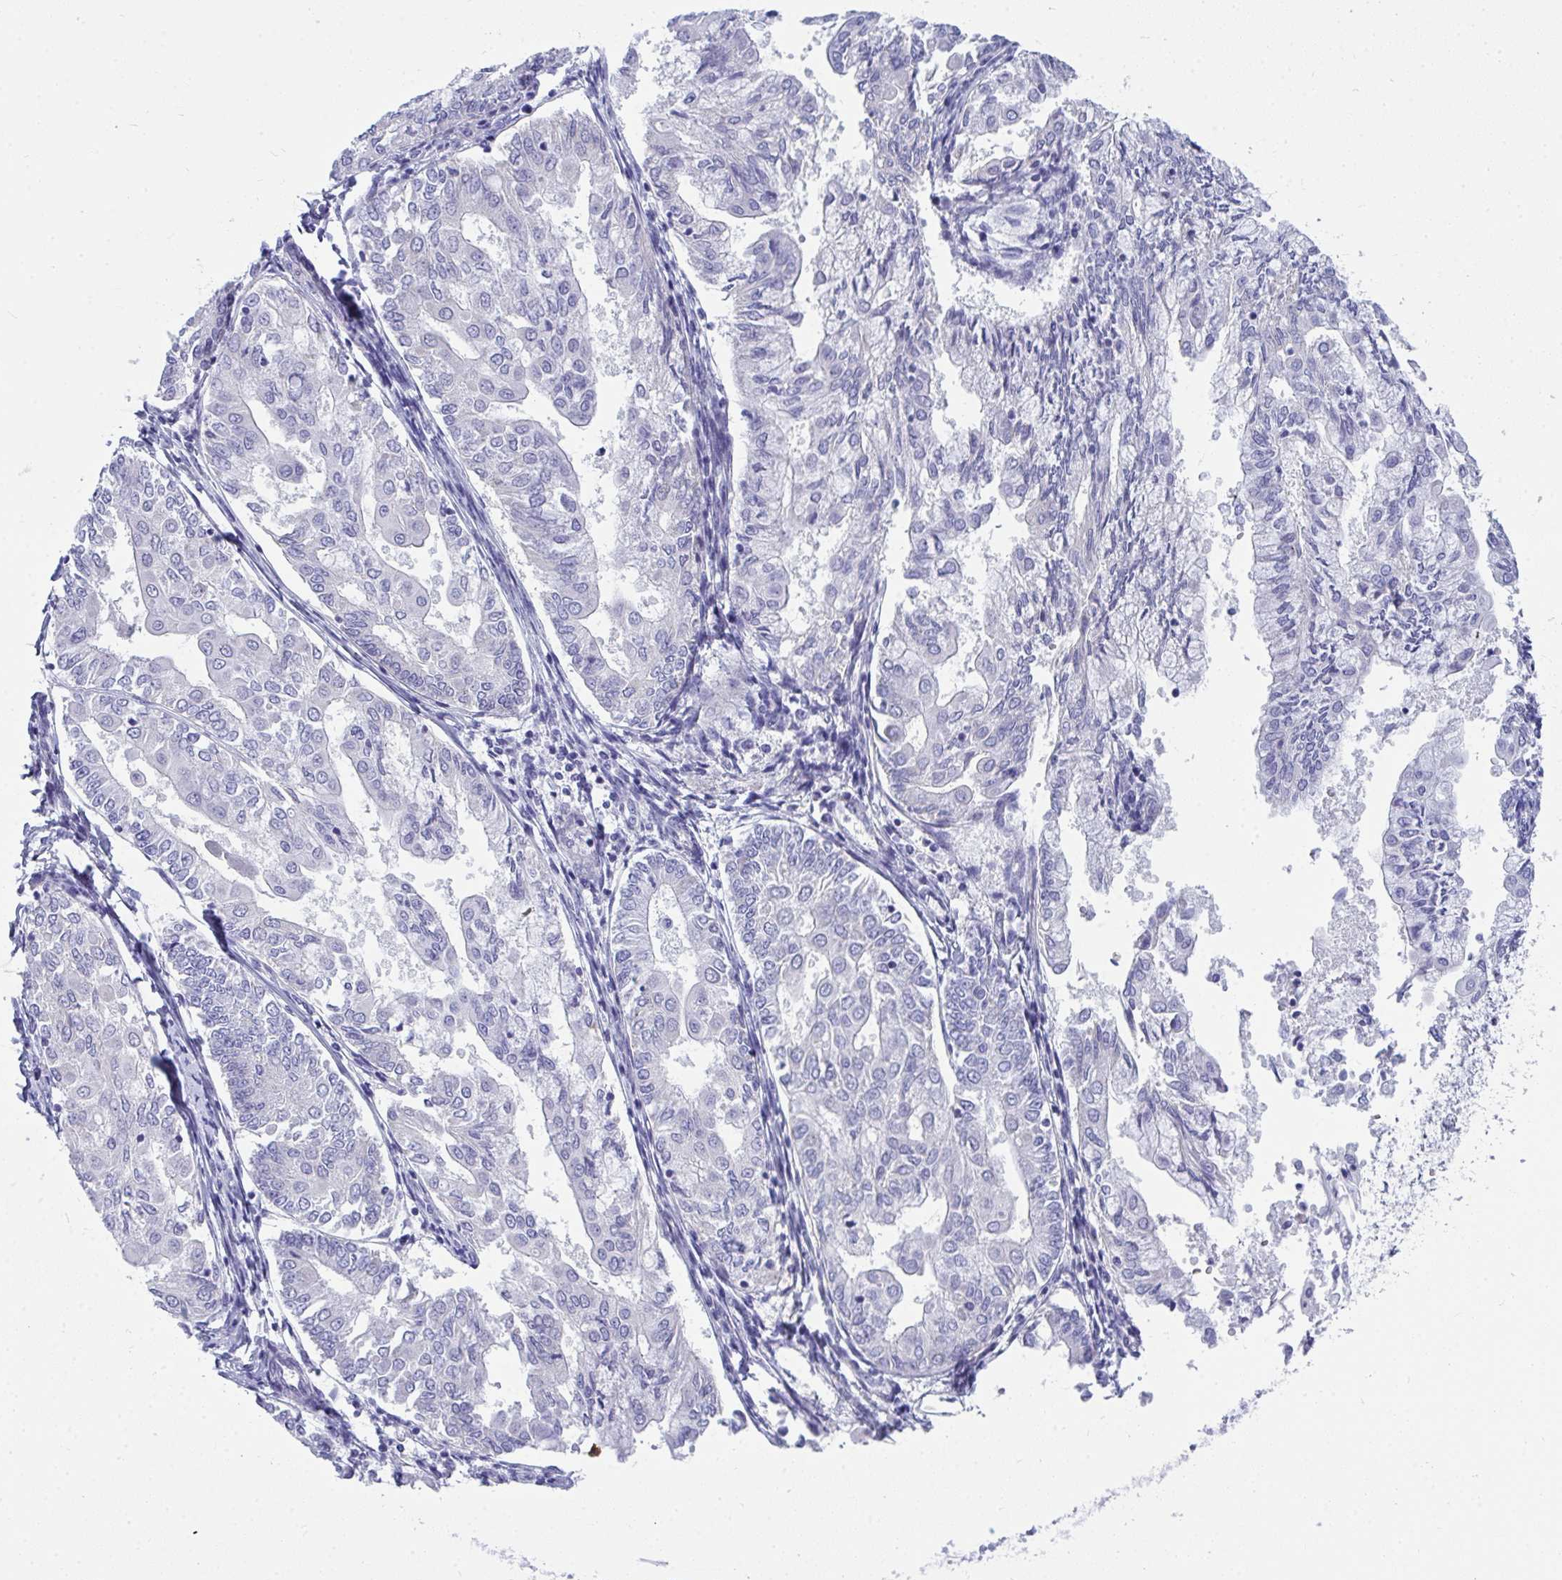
{"staining": {"intensity": "negative", "quantity": "none", "location": "none"}, "tissue": "endometrial cancer", "cell_type": "Tumor cells", "image_type": "cancer", "snomed": [{"axis": "morphology", "description": "Adenocarcinoma, NOS"}, {"axis": "topography", "description": "Endometrium"}], "caption": "Immunohistochemical staining of human adenocarcinoma (endometrial) demonstrates no significant staining in tumor cells. (Immunohistochemistry (ihc), brightfield microscopy, high magnification).", "gene": "TSBP1", "patient": {"sex": "female", "age": 68}}